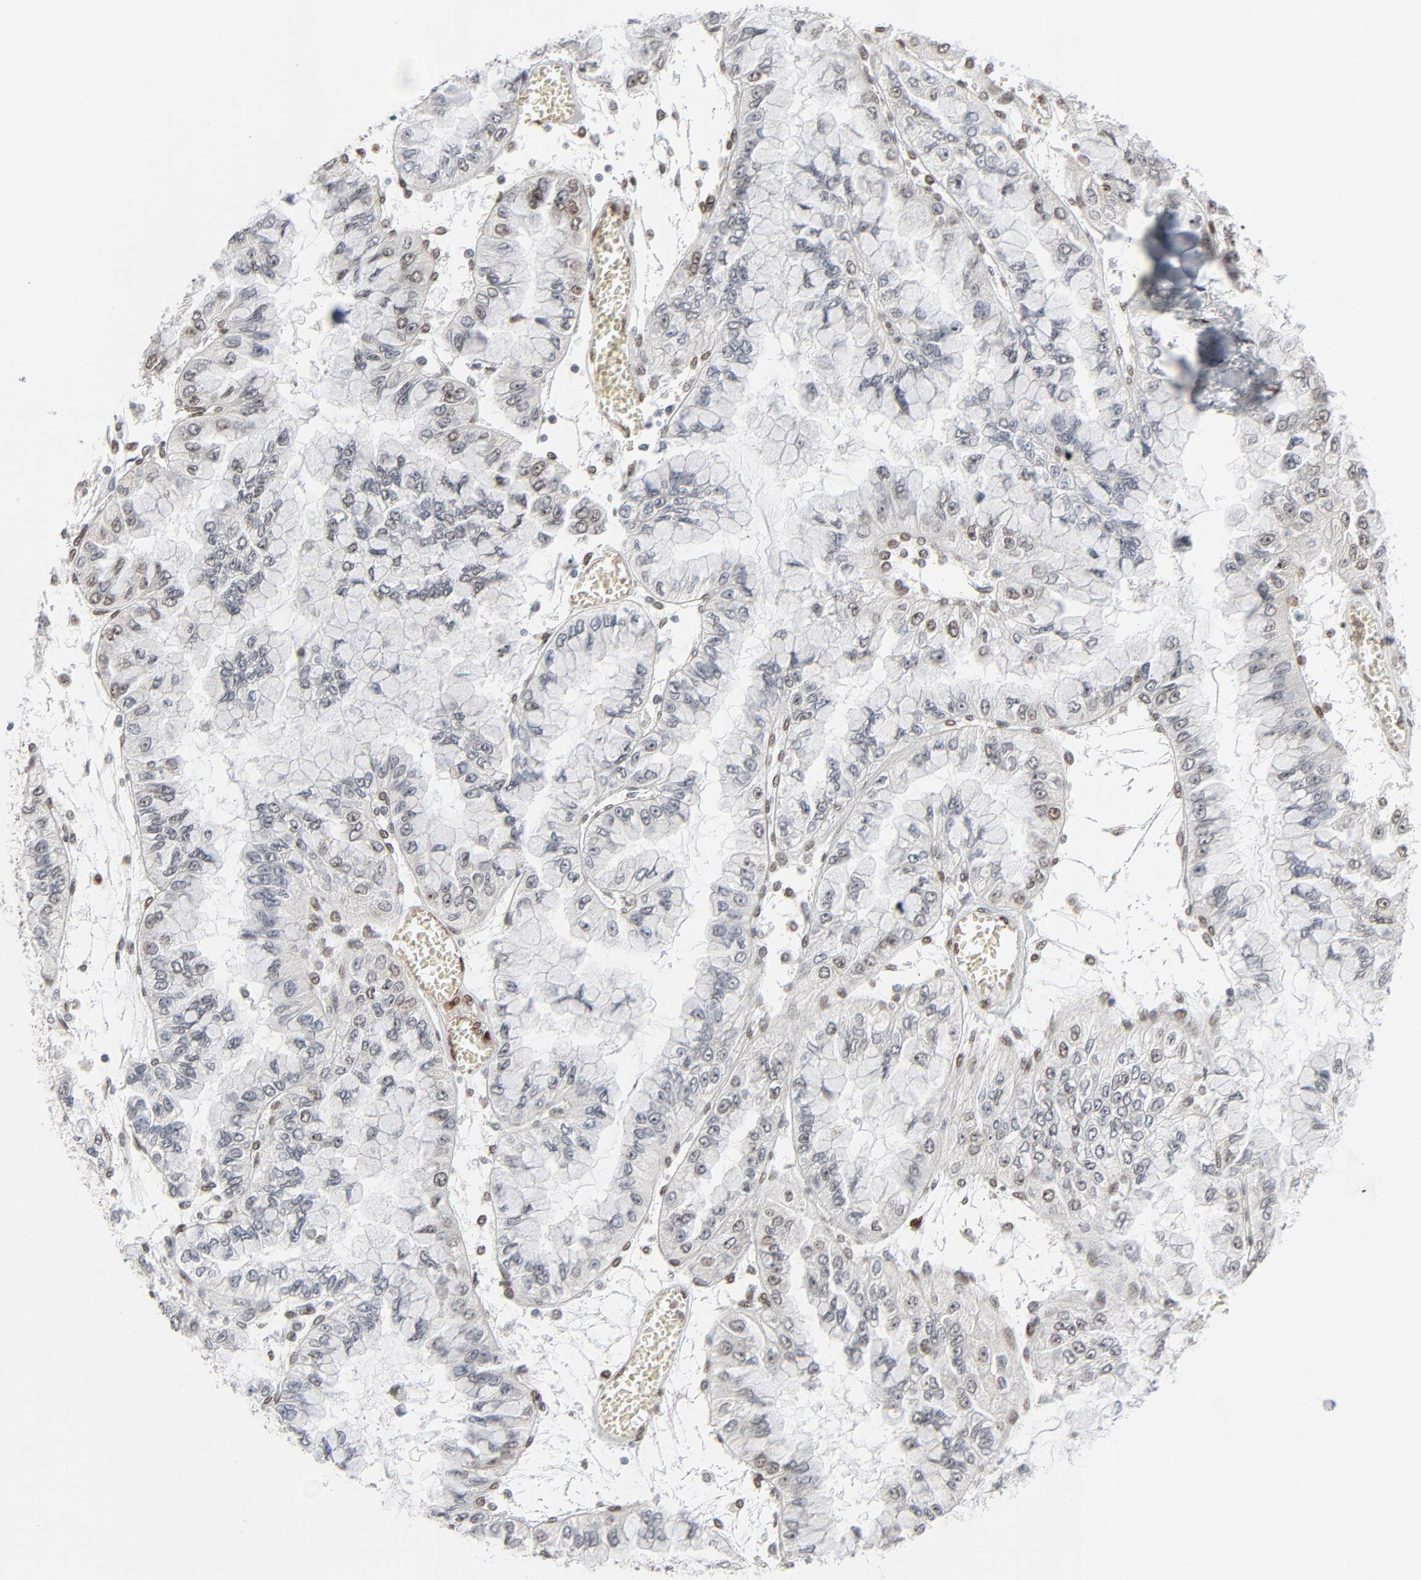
{"staining": {"intensity": "weak", "quantity": "<25%", "location": "nuclear"}, "tissue": "liver cancer", "cell_type": "Tumor cells", "image_type": "cancer", "snomed": [{"axis": "morphology", "description": "Cholangiocarcinoma"}, {"axis": "topography", "description": "Liver"}], "caption": "A high-resolution image shows IHC staining of liver cholangiocarcinoma, which reveals no significant positivity in tumor cells.", "gene": "CUX1", "patient": {"sex": "female", "age": 79}}